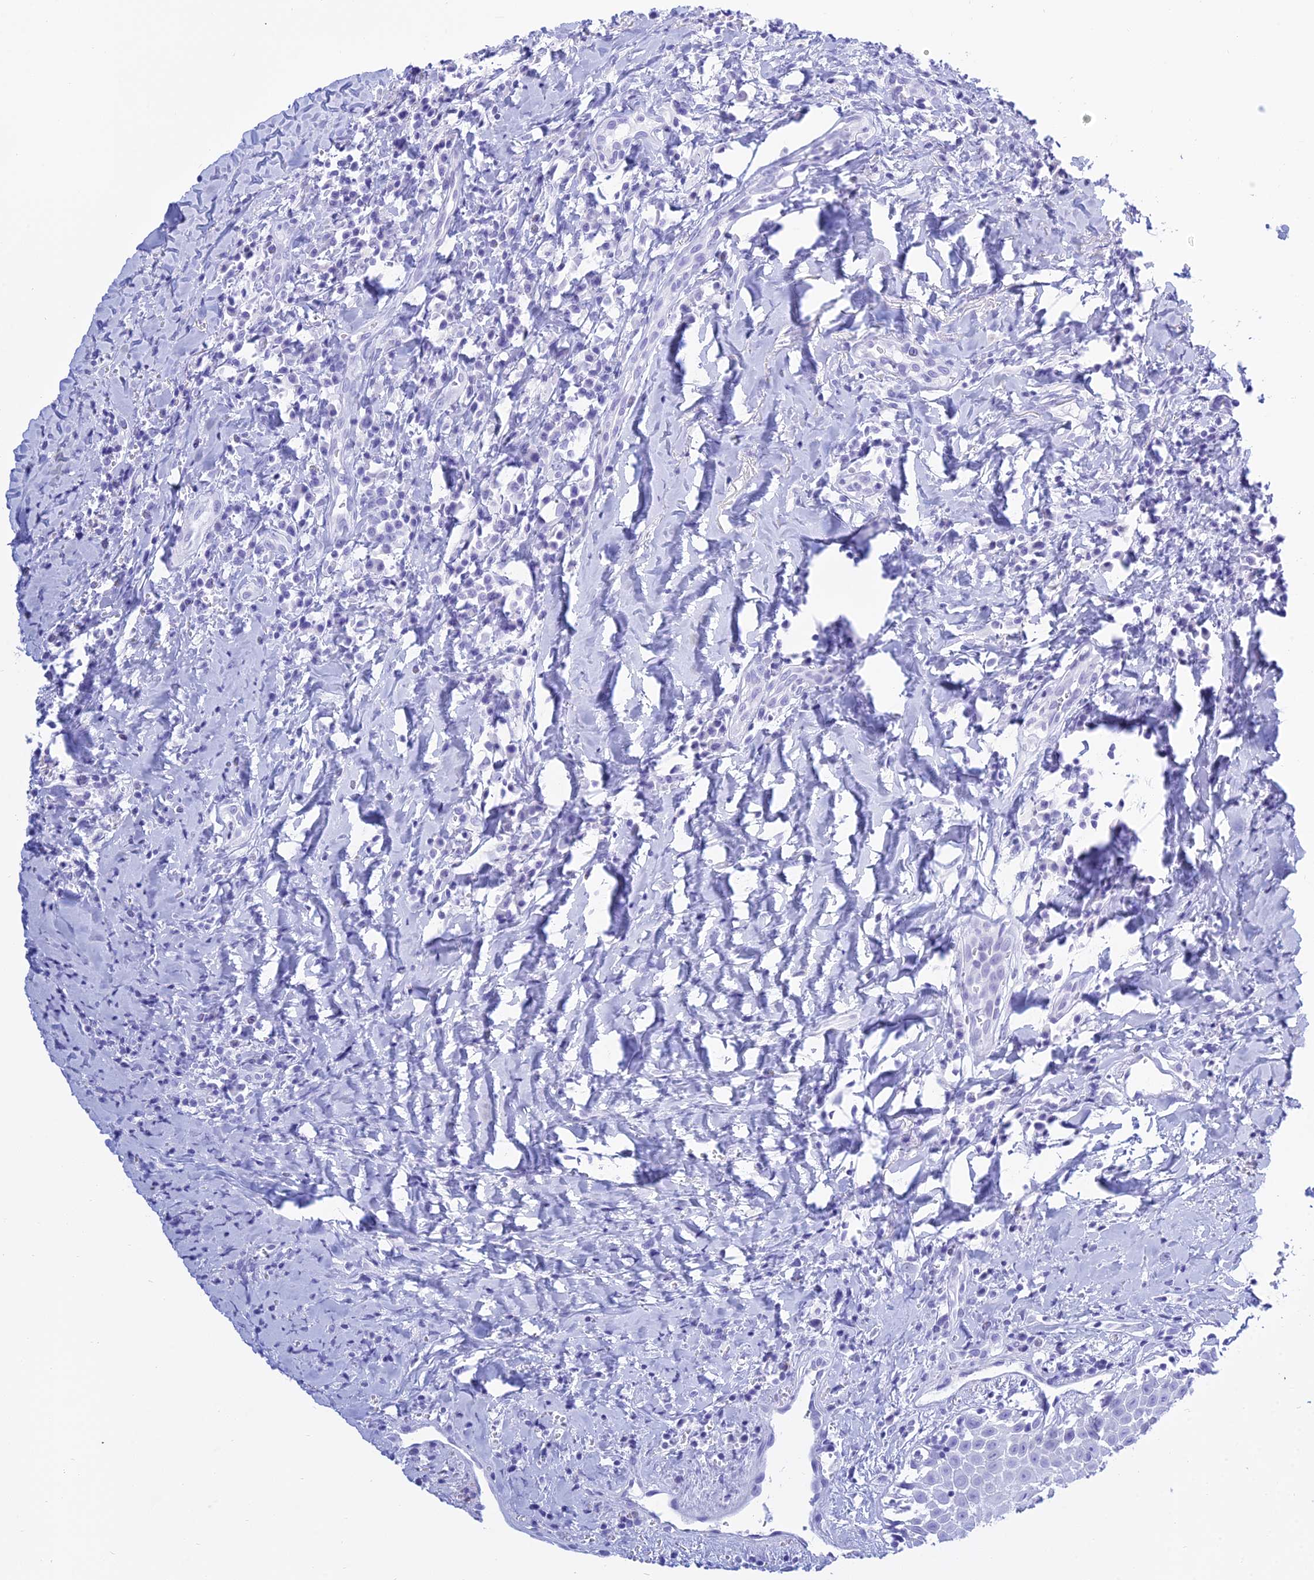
{"staining": {"intensity": "negative", "quantity": "none", "location": "none"}, "tissue": "head and neck cancer", "cell_type": "Tumor cells", "image_type": "cancer", "snomed": [{"axis": "morphology", "description": "Squamous cell carcinoma, NOS"}, {"axis": "topography", "description": "Head-Neck"}], "caption": "There is no significant staining in tumor cells of head and neck cancer.", "gene": "PATE4", "patient": {"sex": "female", "age": 70}}